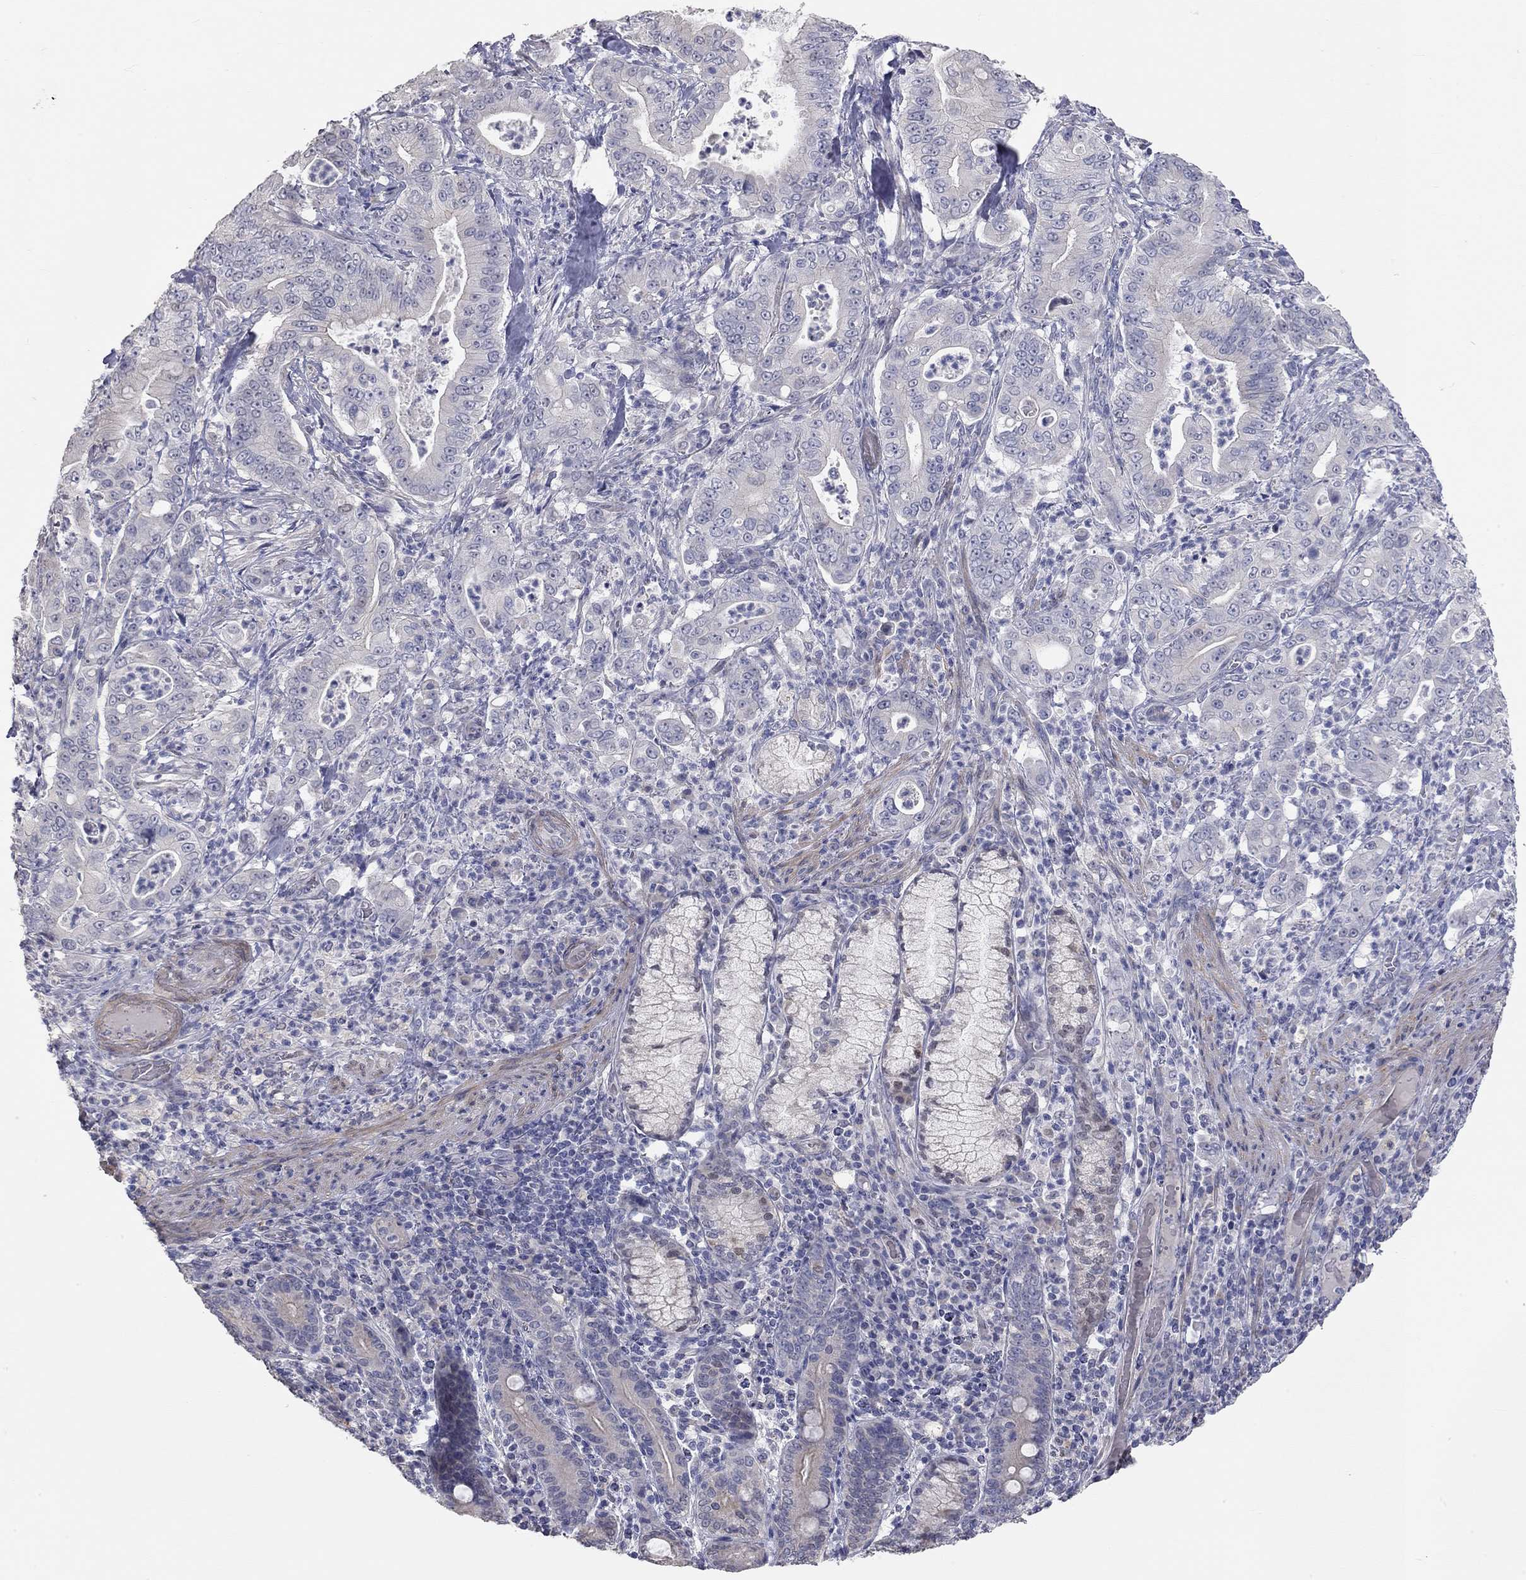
{"staining": {"intensity": "negative", "quantity": "none", "location": "none"}, "tissue": "pancreatic cancer", "cell_type": "Tumor cells", "image_type": "cancer", "snomed": [{"axis": "morphology", "description": "Adenocarcinoma, NOS"}, {"axis": "topography", "description": "Pancreas"}], "caption": "This is a micrograph of immunohistochemistry staining of pancreatic adenocarcinoma, which shows no staining in tumor cells.", "gene": "PAPSS2", "patient": {"sex": "male", "age": 71}}